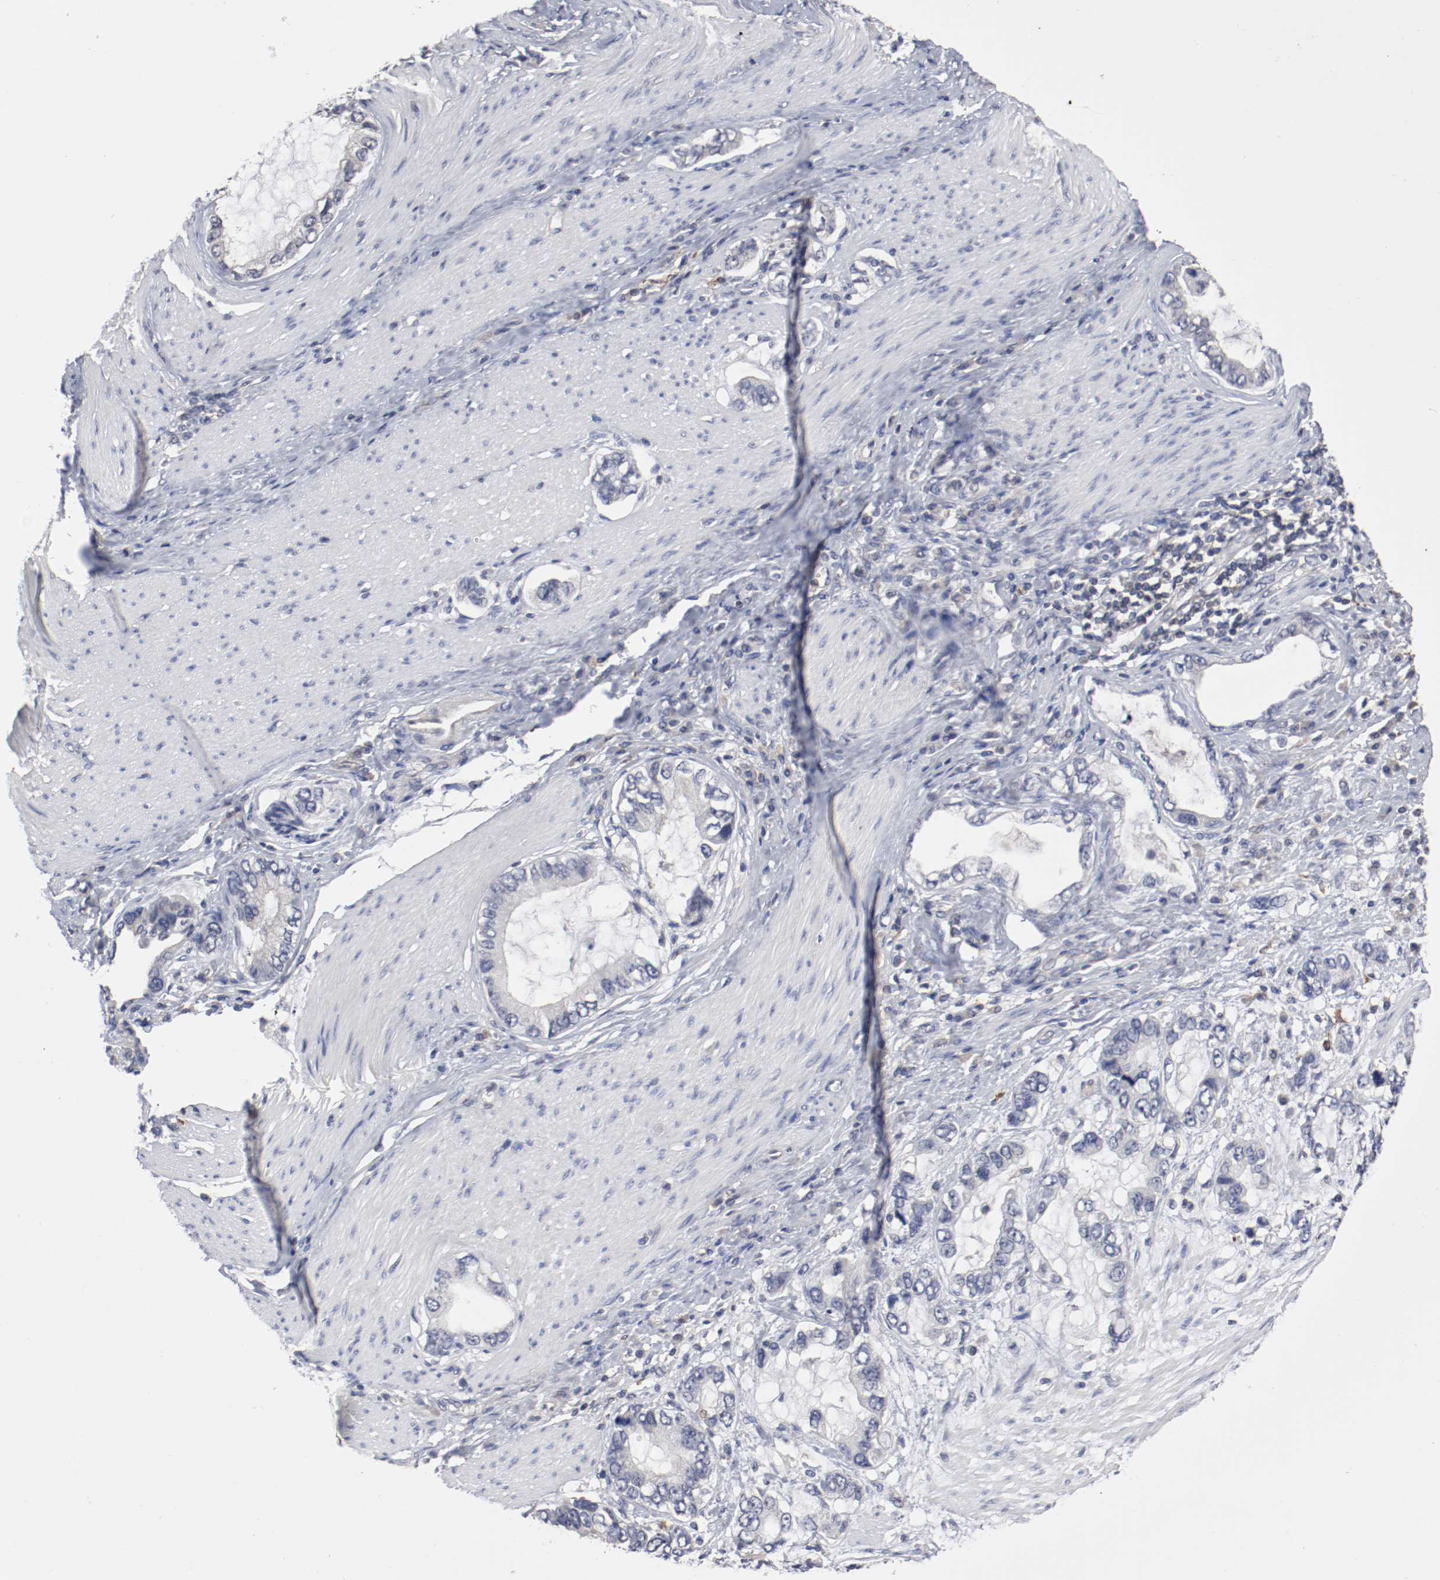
{"staining": {"intensity": "negative", "quantity": "none", "location": "none"}, "tissue": "stomach cancer", "cell_type": "Tumor cells", "image_type": "cancer", "snomed": [{"axis": "morphology", "description": "Adenocarcinoma, NOS"}, {"axis": "topography", "description": "Stomach, lower"}], "caption": "IHC of adenocarcinoma (stomach) exhibits no positivity in tumor cells.", "gene": "CBL", "patient": {"sex": "female", "age": 93}}